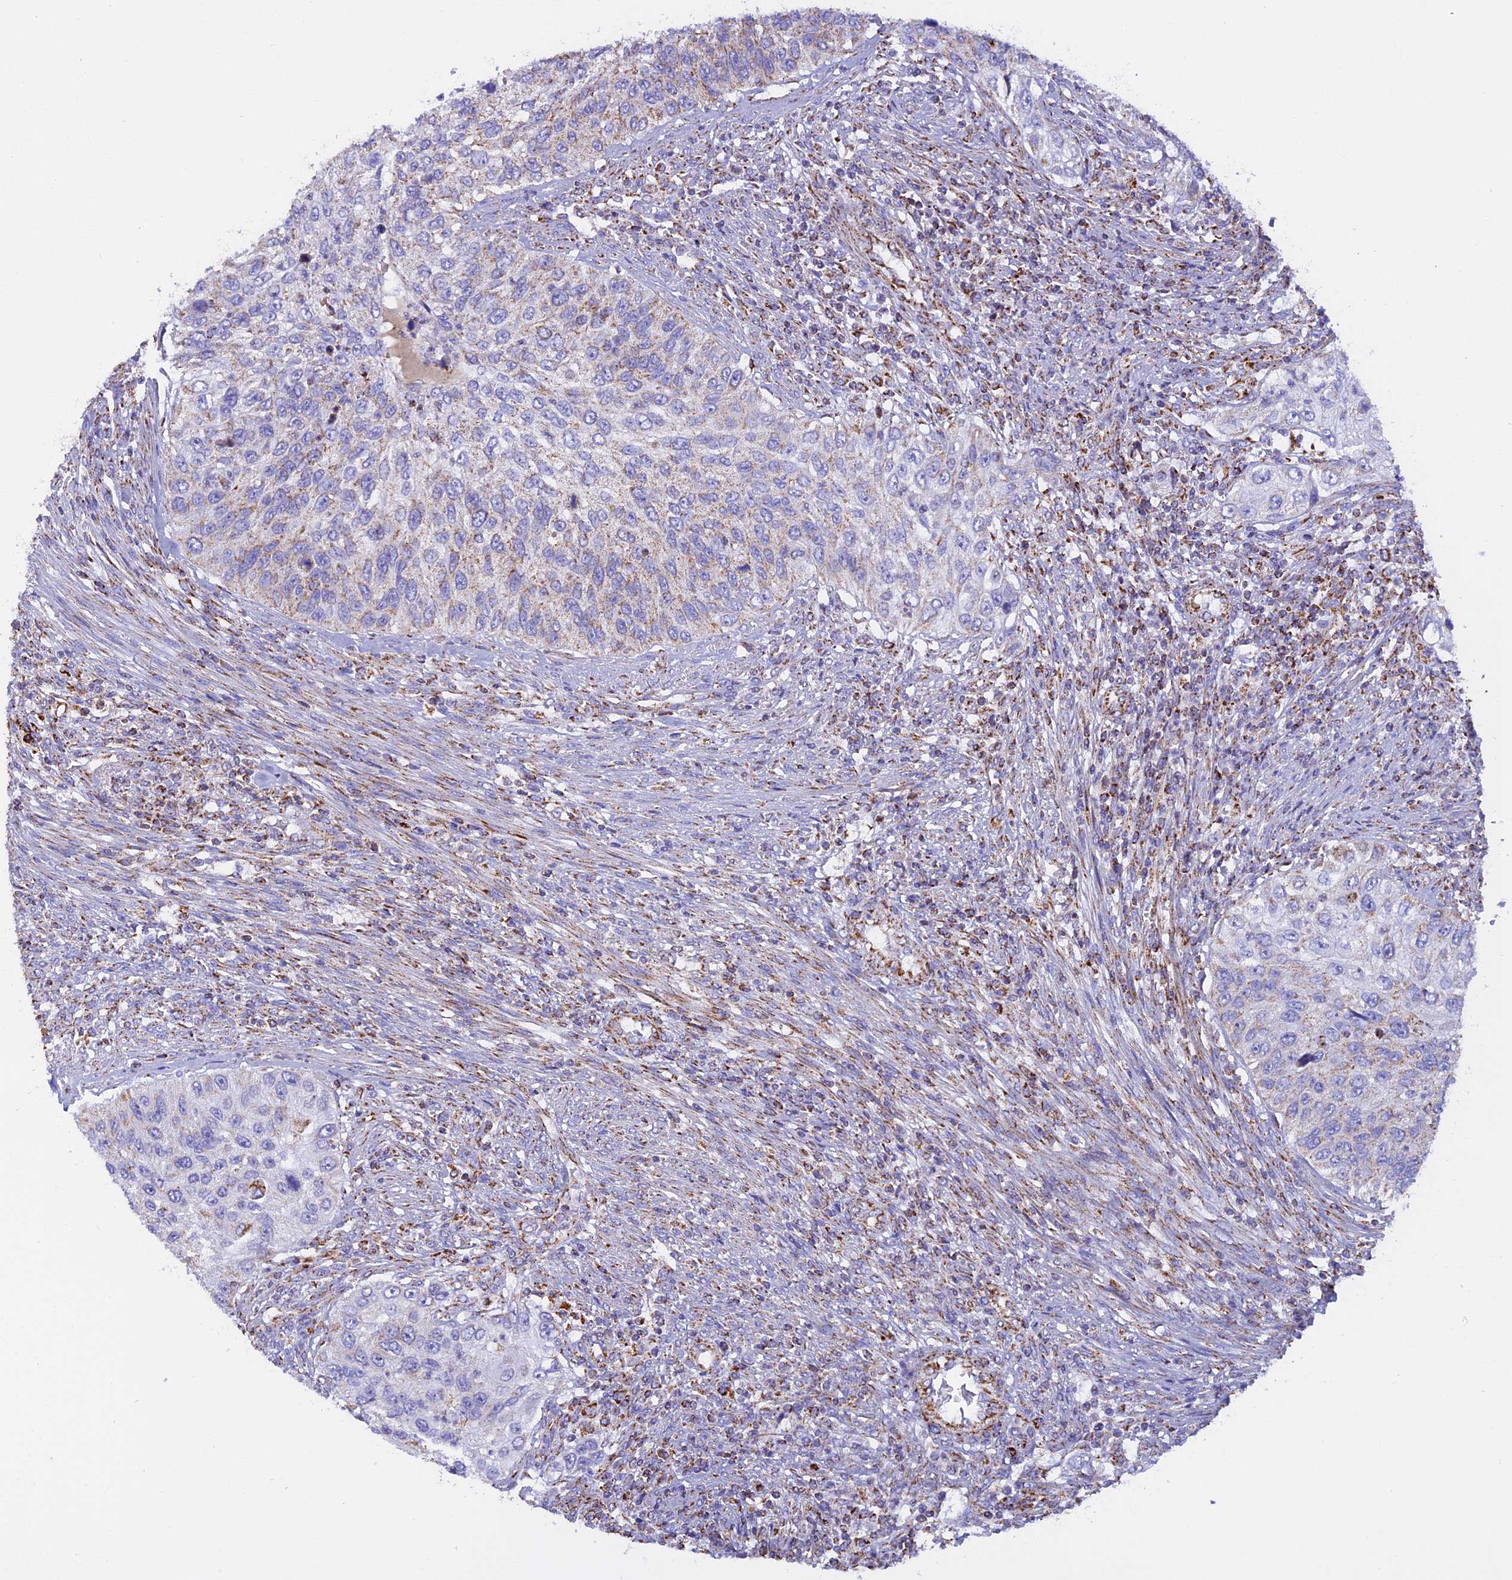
{"staining": {"intensity": "weak", "quantity": "25%-75%", "location": "cytoplasmic/membranous"}, "tissue": "urothelial cancer", "cell_type": "Tumor cells", "image_type": "cancer", "snomed": [{"axis": "morphology", "description": "Urothelial carcinoma, High grade"}, {"axis": "topography", "description": "Urinary bladder"}], "caption": "IHC image of human urothelial cancer stained for a protein (brown), which demonstrates low levels of weak cytoplasmic/membranous positivity in about 25%-75% of tumor cells.", "gene": "KCNG1", "patient": {"sex": "female", "age": 60}}